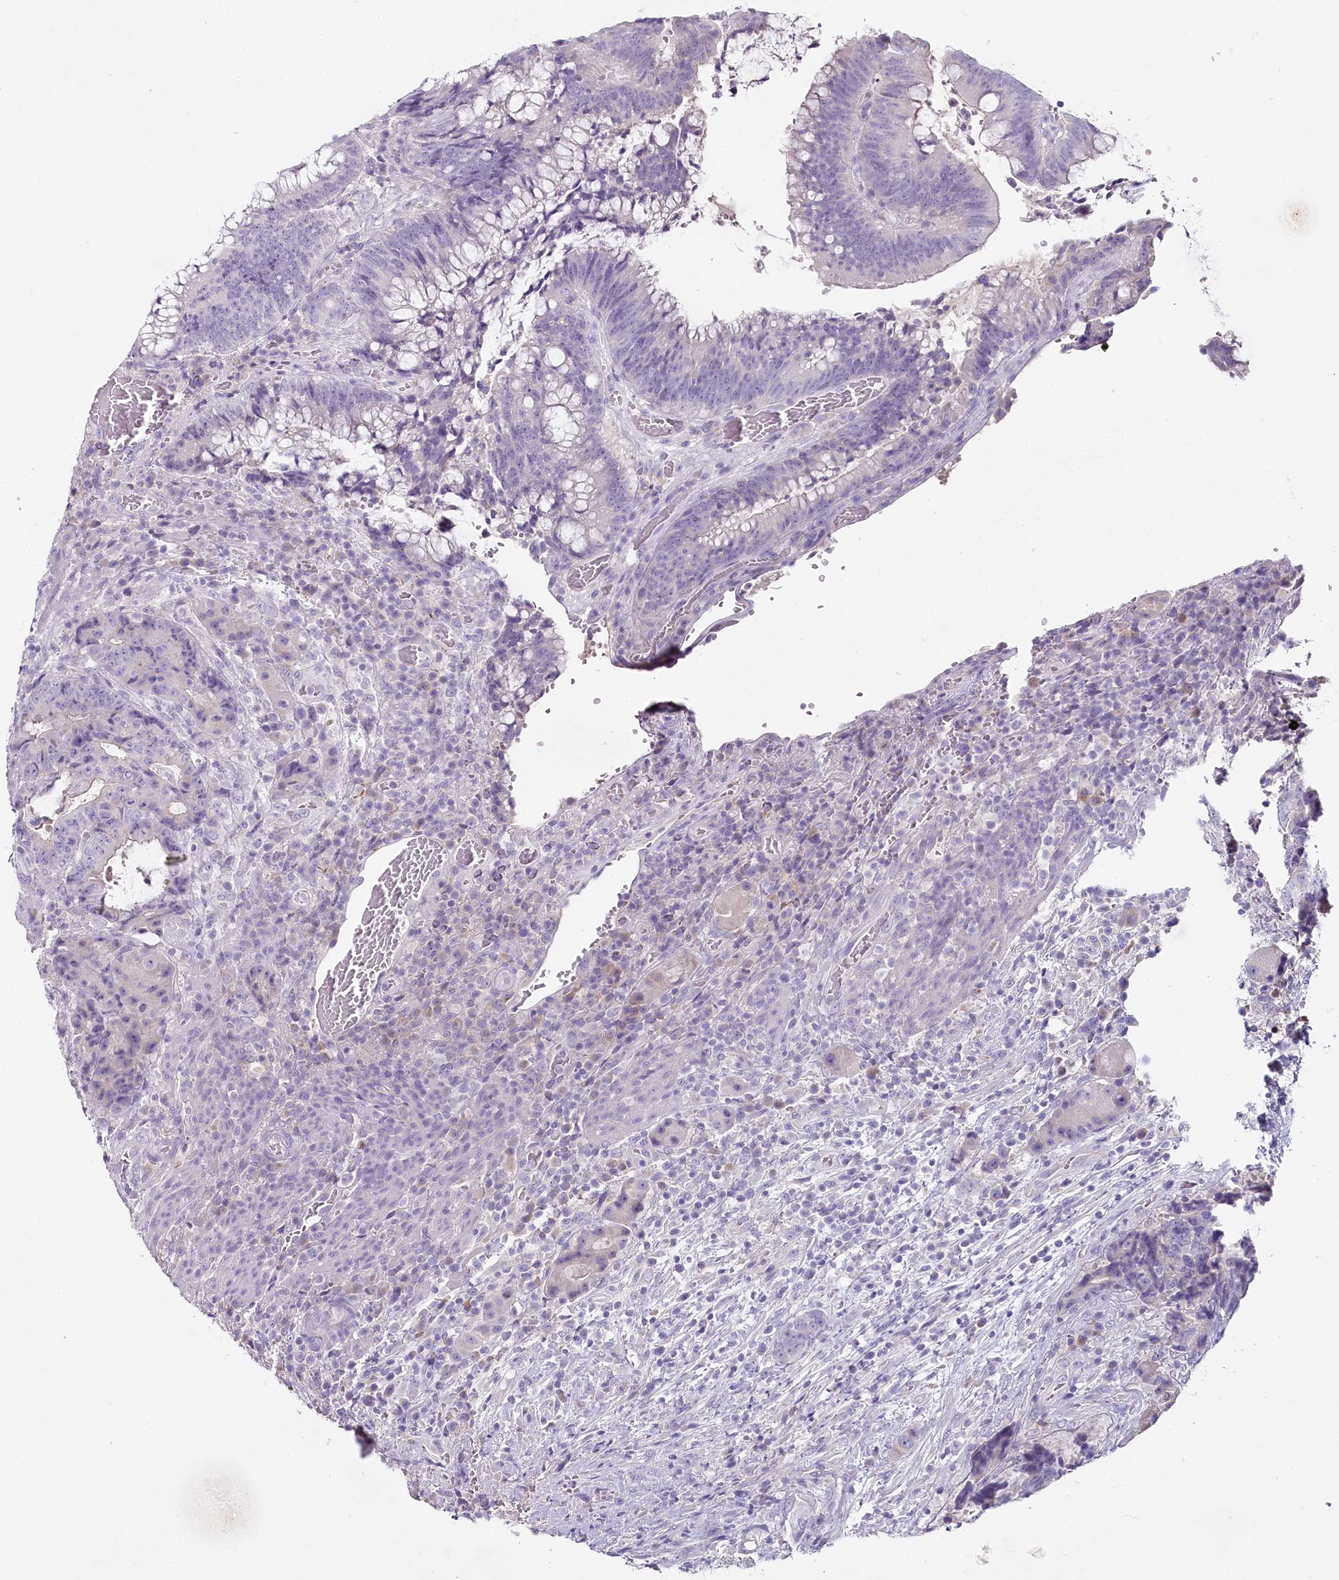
{"staining": {"intensity": "negative", "quantity": "none", "location": "none"}, "tissue": "colorectal cancer", "cell_type": "Tumor cells", "image_type": "cancer", "snomed": [{"axis": "morphology", "description": "Adenocarcinoma, NOS"}, {"axis": "topography", "description": "Rectum"}], "caption": "This is an immunohistochemistry photomicrograph of human colorectal adenocarcinoma. There is no staining in tumor cells.", "gene": "HPD", "patient": {"sex": "male", "age": 69}}